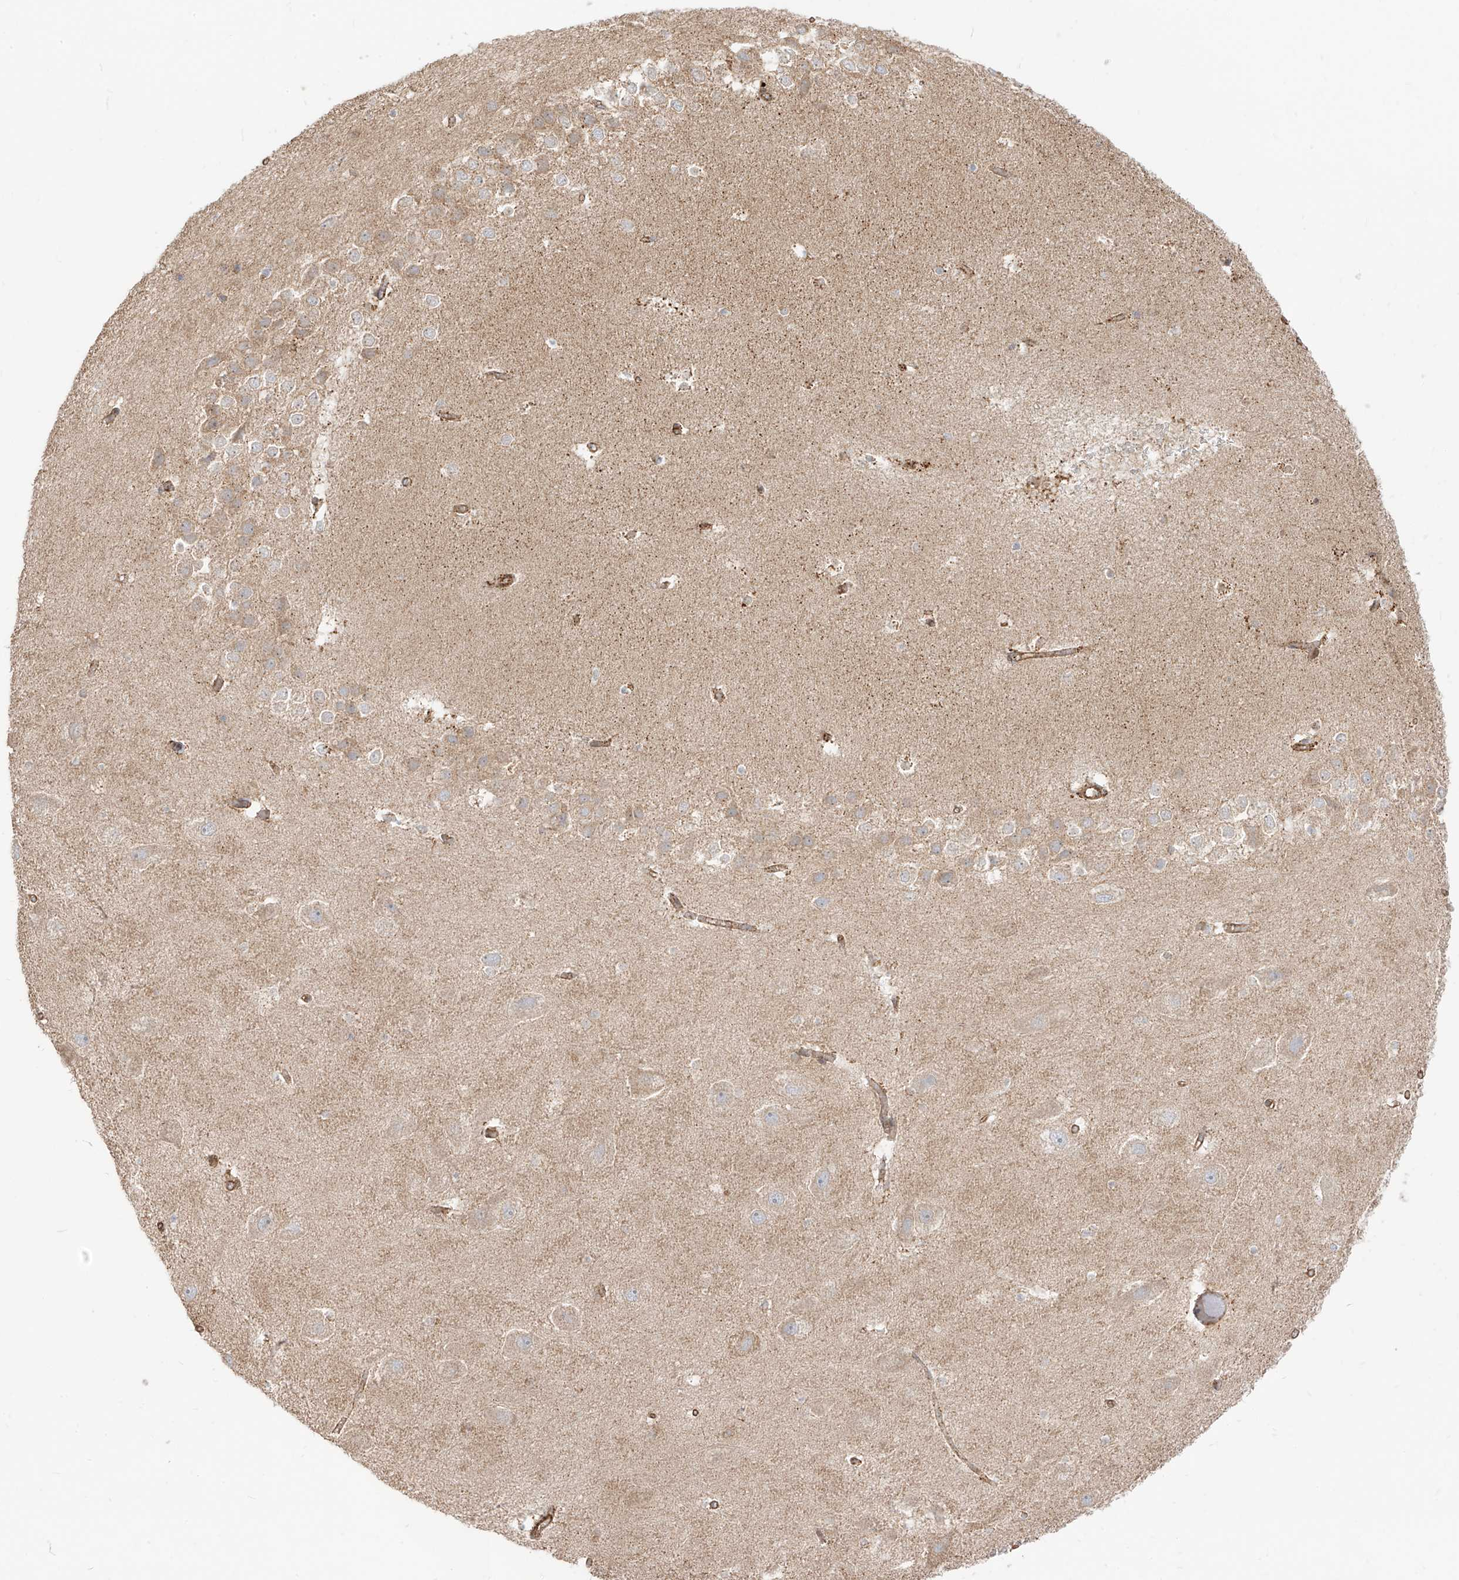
{"staining": {"intensity": "moderate", "quantity": "<25%", "location": "cytoplasmic/membranous"}, "tissue": "hippocampus", "cell_type": "Glial cells", "image_type": "normal", "snomed": [{"axis": "morphology", "description": "Normal tissue, NOS"}, {"axis": "topography", "description": "Hippocampus"}], "caption": "Moderate cytoplasmic/membranous protein staining is present in about <25% of glial cells in hippocampus.", "gene": "PLCL1", "patient": {"sex": "female", "age": 52}}